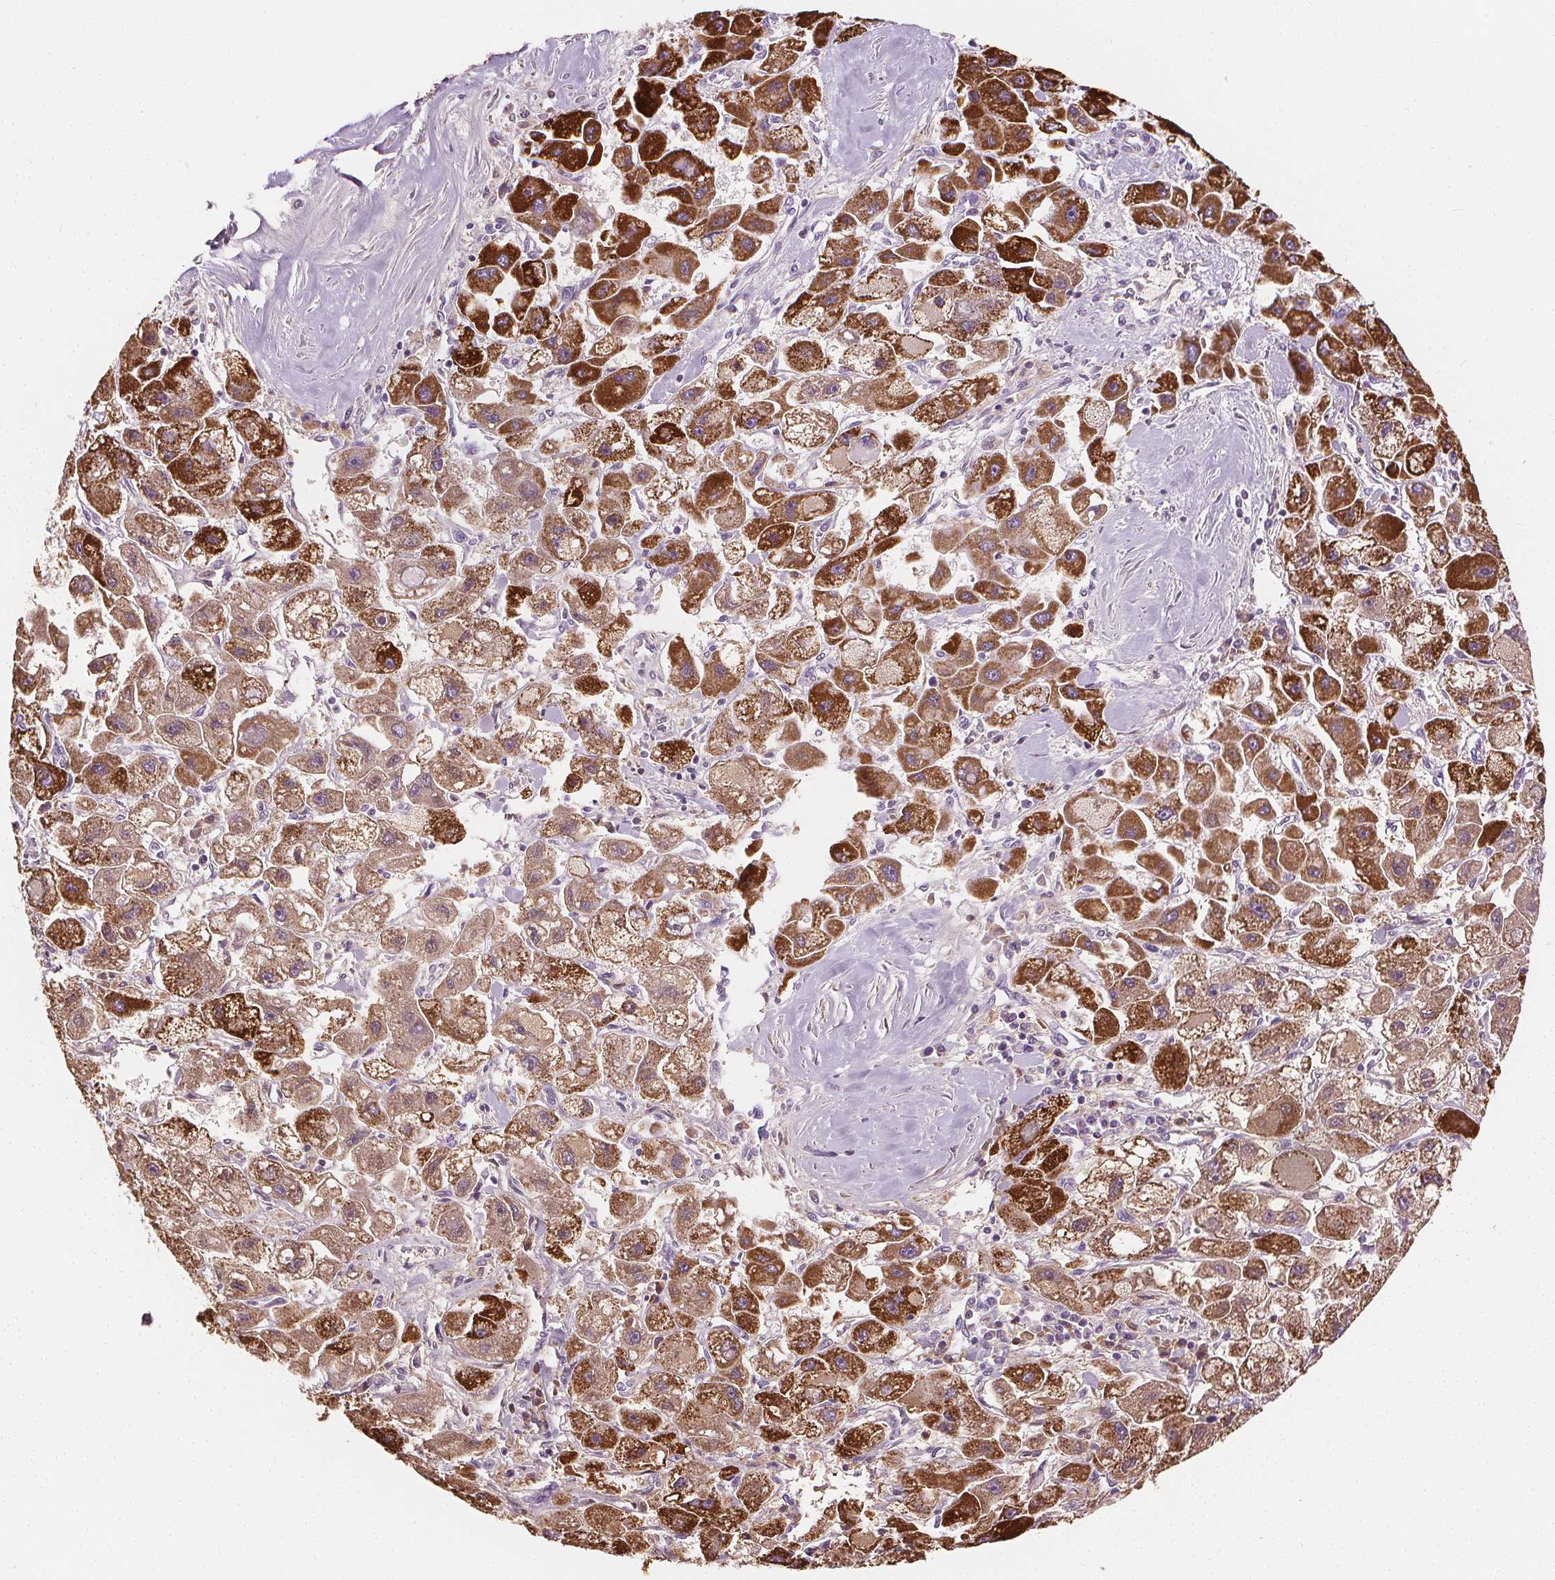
{"staining": {"intensity": "strong", "quantity": ">75%", "location": "cytoplasmic/membranous"}, "tissue": "liver cancer", "cell_type": "Tumor cells", "image_type": "cancer", "snomed": [{"axis": "morphology", "description": "Carcinoma, Hepatocellular, NOS"}, {"axis": "topography", "description": "Liver"}], "caption": "Liver hepatocellular carcinoma stained for a protein (brown) shows strong cytoplasmic/membranous positive positivity in approximately >75% of tumor cells.", "gene": "RAB20", "patient": {"sex": "male", "age": 24}}